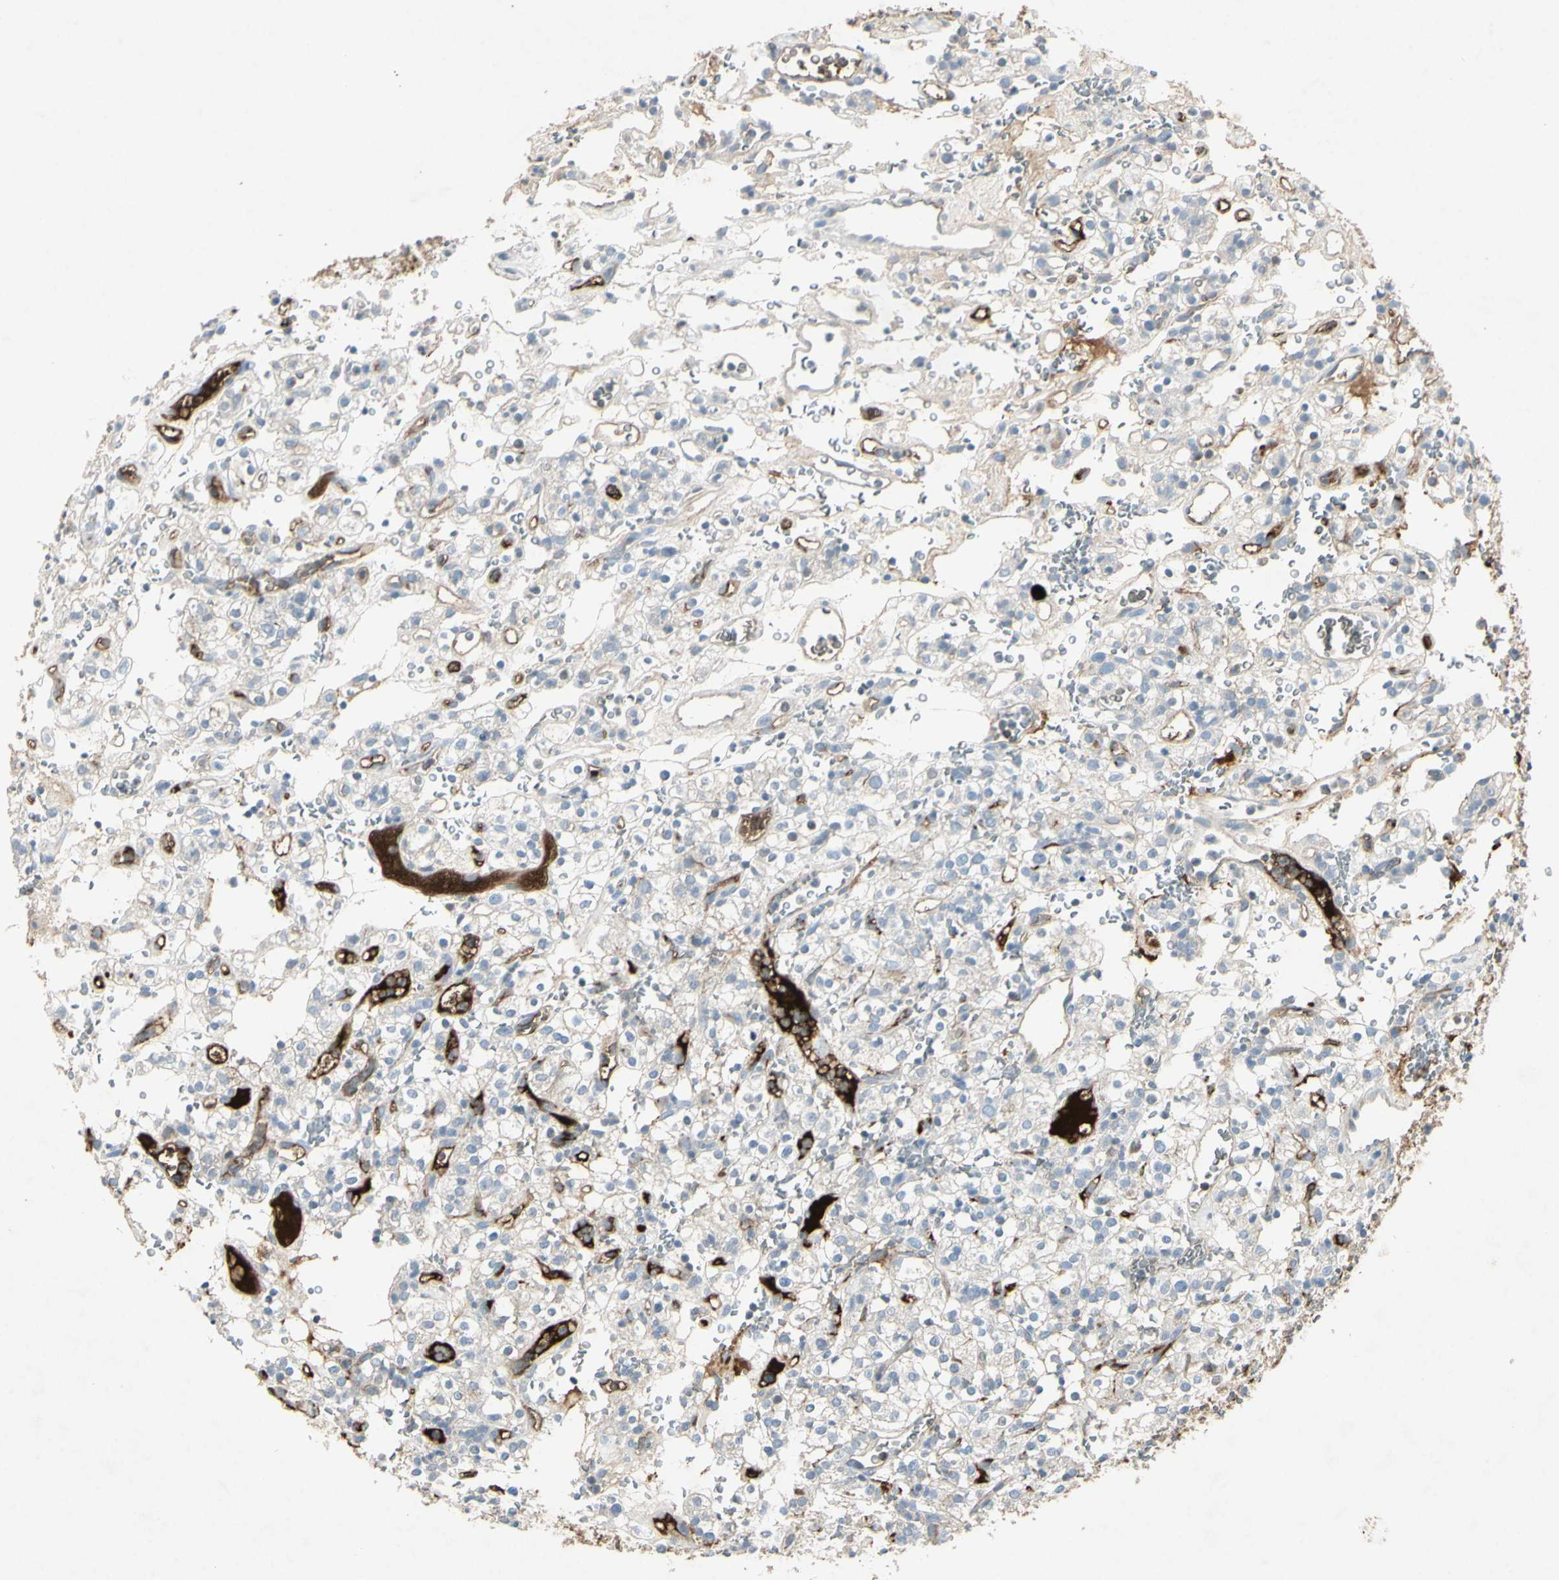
{"staining": {"intensity": "negative", "quantity": "none", "location": "none"}, "tissue": "renal cancer", "cell_type": "Tumor cells", "image_type": "cancer", "snomed": [{"axis": "morphology", "description": "Normal tissue, NOS"}, {"axis": "morphology", "description": "Adenocarcinoma, NOS"}, {"axis": "topography", "description": "Kidney"}], "caption": "Immunohistochemistry (IHC) of human renal adenocarcinoma demonstrates no staining in tumor cells.", "gene": "IGHM", "patient": {"sex": "female", "age": 72}}